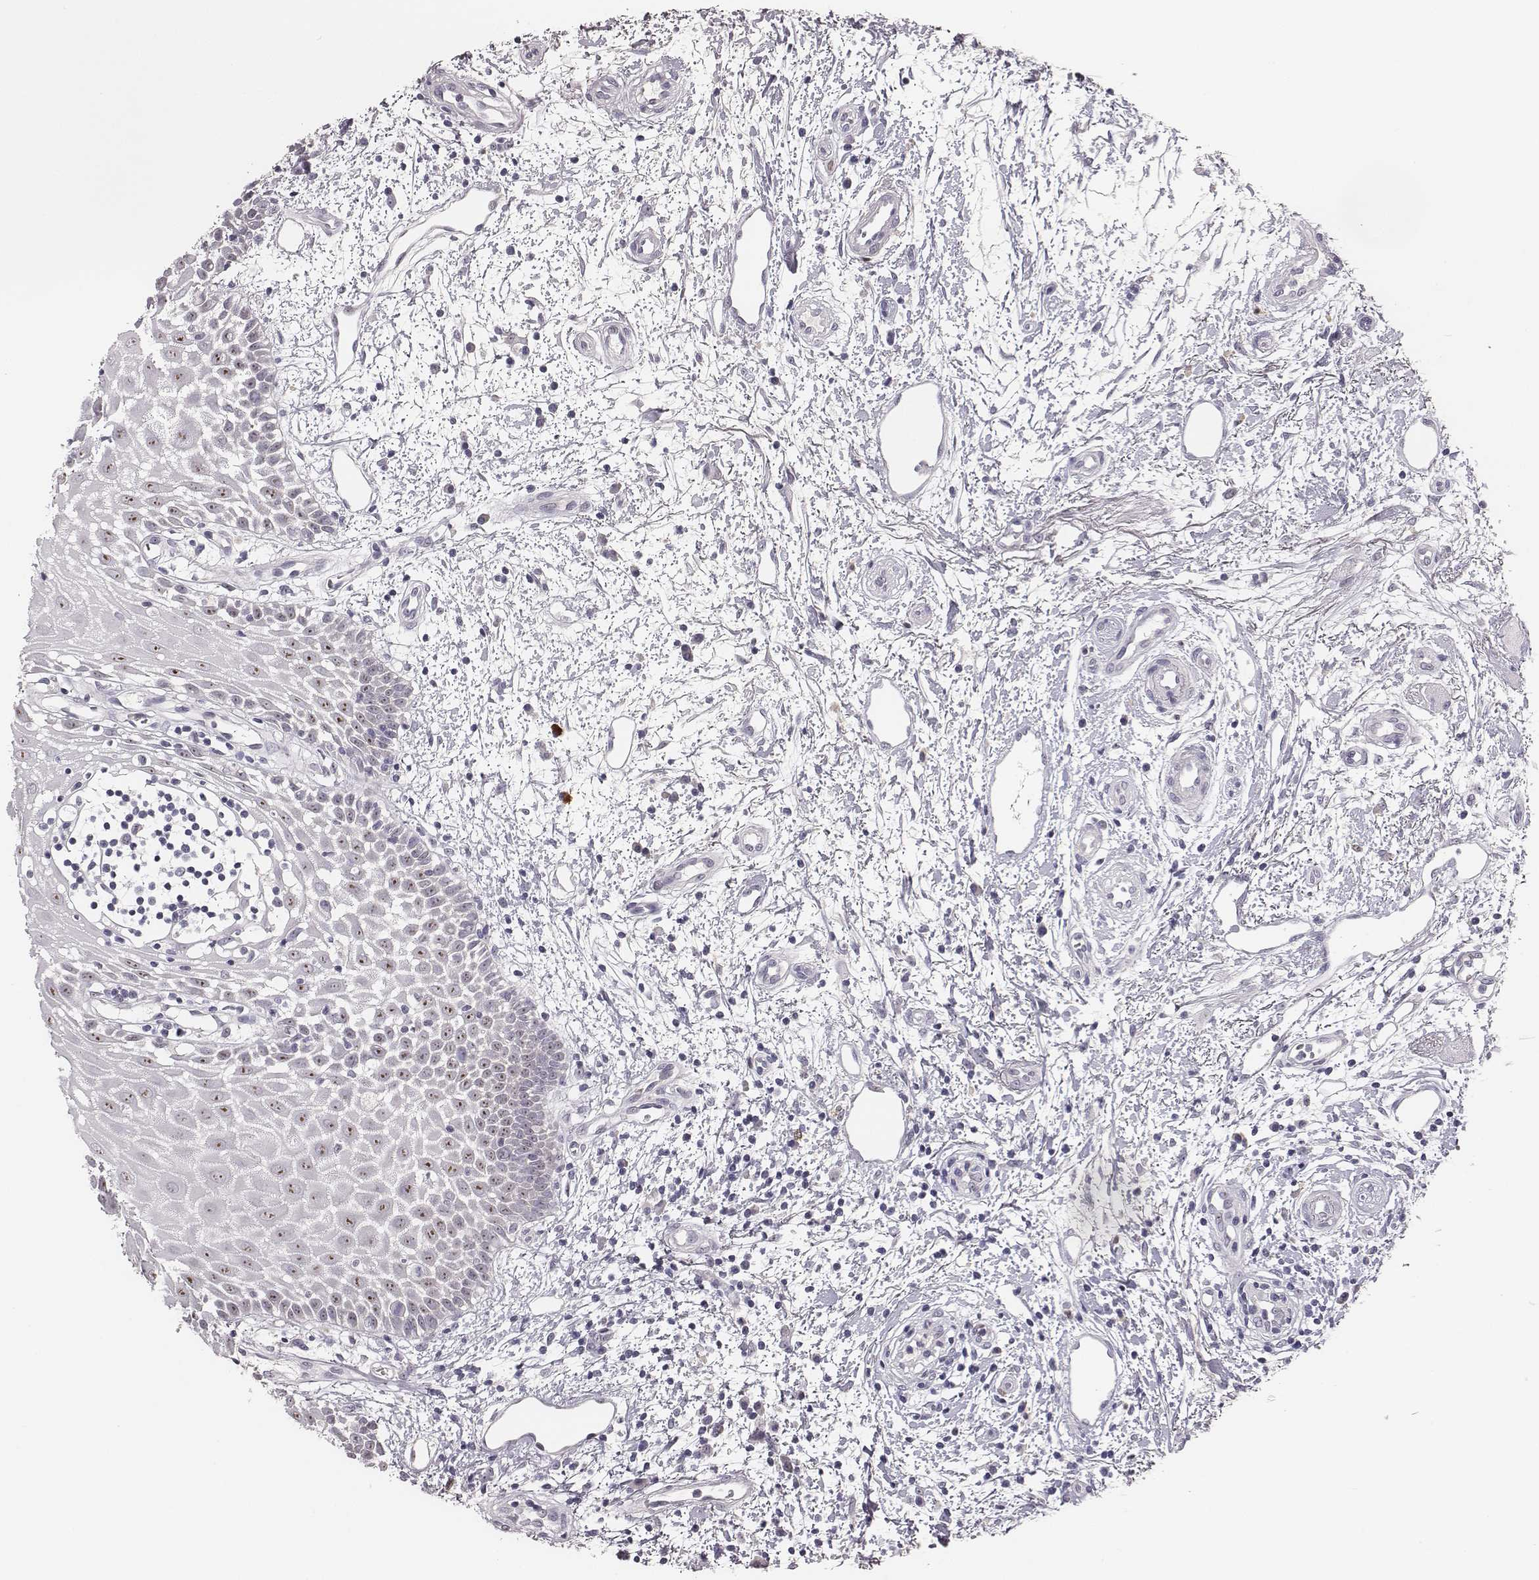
{"staining": {"intensity": "strong", "quantity": "25%-75%", "location": "nuclear"}, "tissue": "oral mucosa", "cell_type": "Squamous epithelial cells", "image_type": "normal", "snomed": [{"axis": "morphology", "description": "Normal tissue, NOS"}, {"axis": "morphology", "description": "Squamous cell carcinoma, NOS"}, {"axis": "topography", "description": "Oral tissue"}, {"axis": "topography", "description": "Head-Neck"}], "caption": "Benign oral mucosa demonstrates strong nuclear expression in about 25%-75% of squamous epithelial cells, visualized by immunohistochemistry.", "gene": "NIFK", "patient": {"sex": "female", "age": 75}}